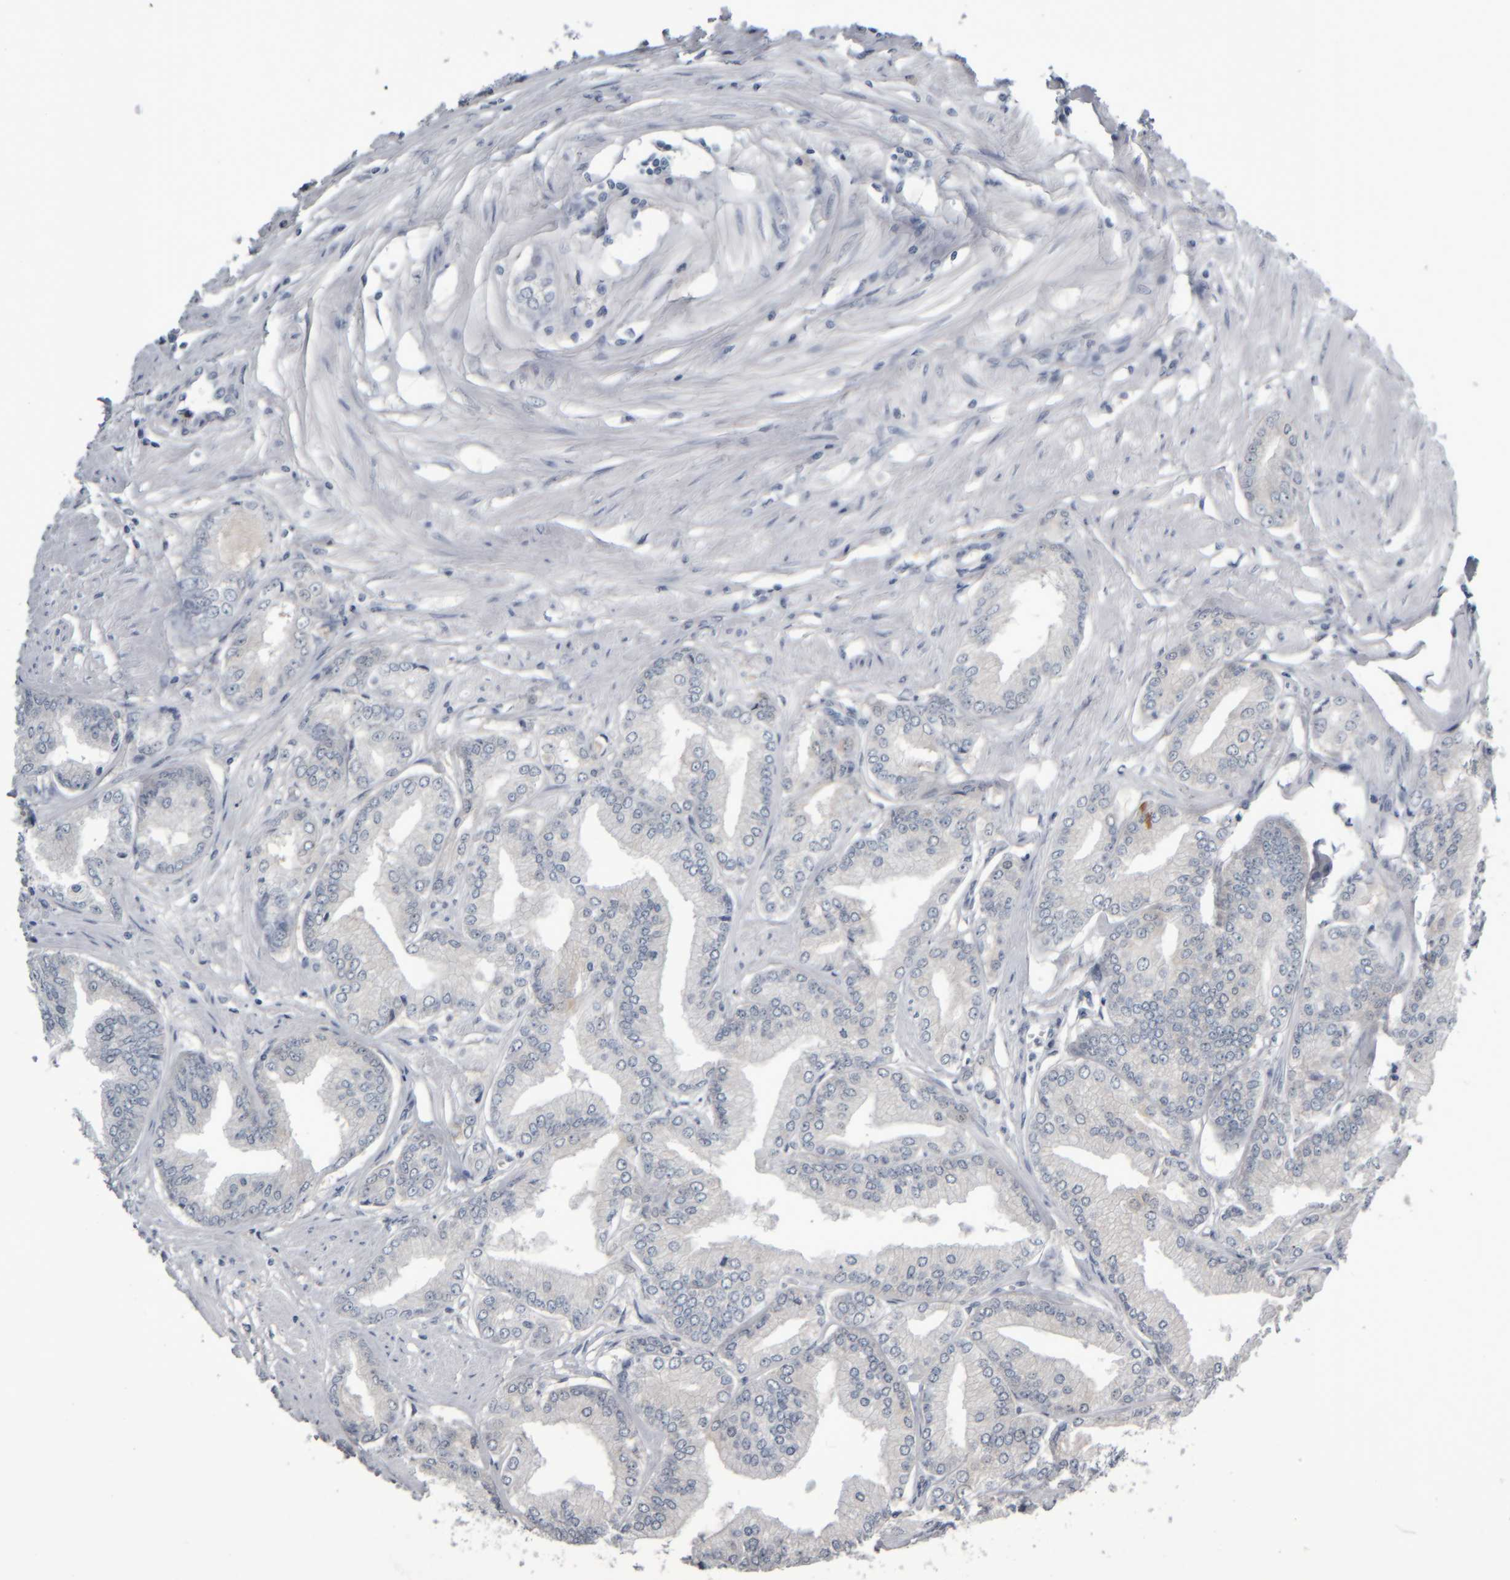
{"staining": {"intensity": "negative", "quantity": "none", "location": "none"}, "tissue": "prostate cancer", "cell_type": "Tumor cells", "image_type": "cancer", "snomed": [{"axis": "morphology", "description": "Adenocarcinoma, Low grade"}, {"axis": "topography", "description": "Prostate"}], "caption": "A photomicrograph of human adenocarcinoma (low-grade) (prostate) is negative for staining in tumor cells. Nuclei are stained in blue.", "gene": "COL14A1", "patient": {"sex": "male", "age": 52}}